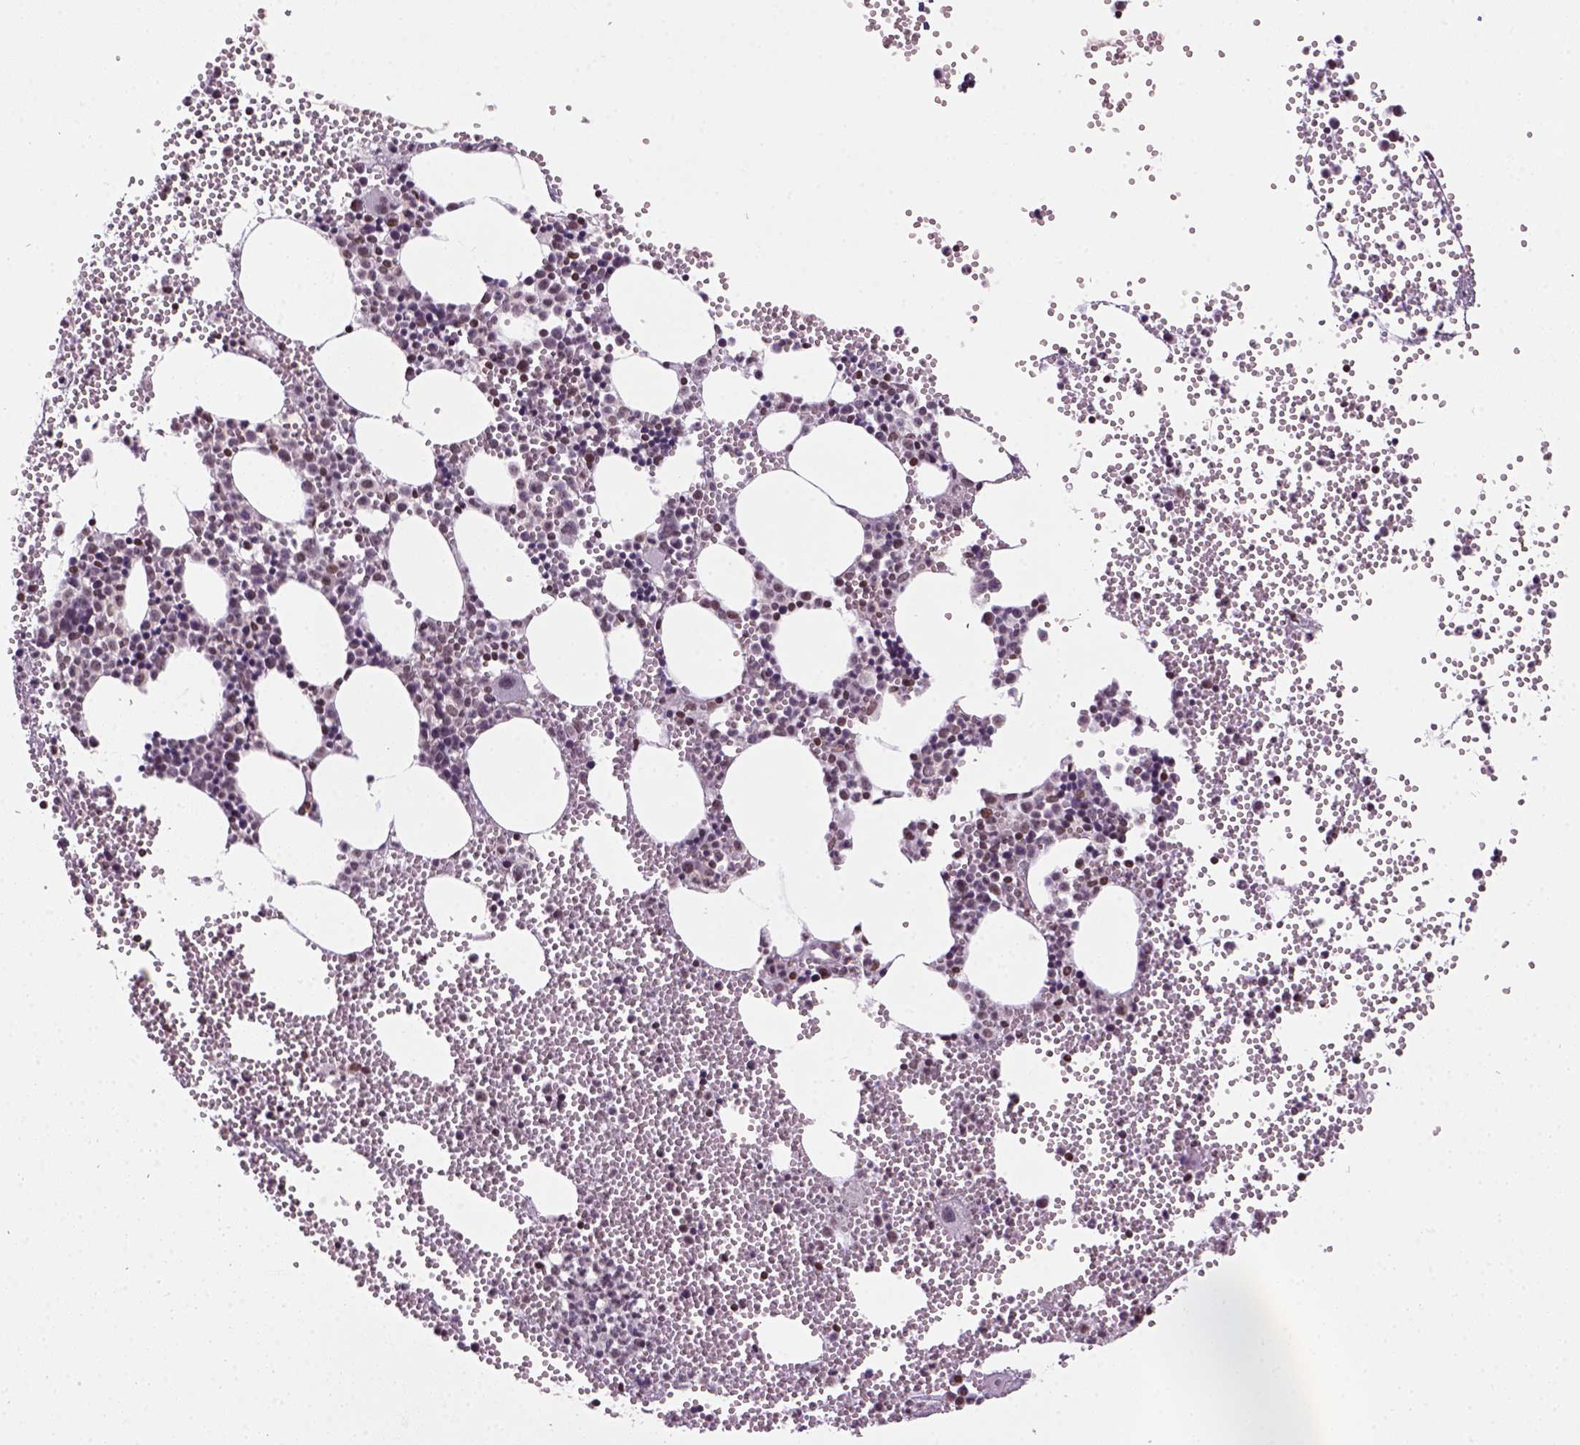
{"staining": {"intensity": "moderate", "quantity": "25%-75%", "location": "nuclear"}, "tissue": "bone marrow", "cell_type": "Hematopoietic cells", "image_type": "normal", "snomed": [{"axis": "morphology", "description": "Normal tissue, NOS"}, {"axis": "topography", "description": "Bone marrow"}], "caption": "This is a photomicrograph of IHC staining of unremarkable bone marrow, which shows moderate expression in the nuclear of hematopoietic cells.", "gene": "GOT1", "patient": {"sex": "male", "age": 89}}